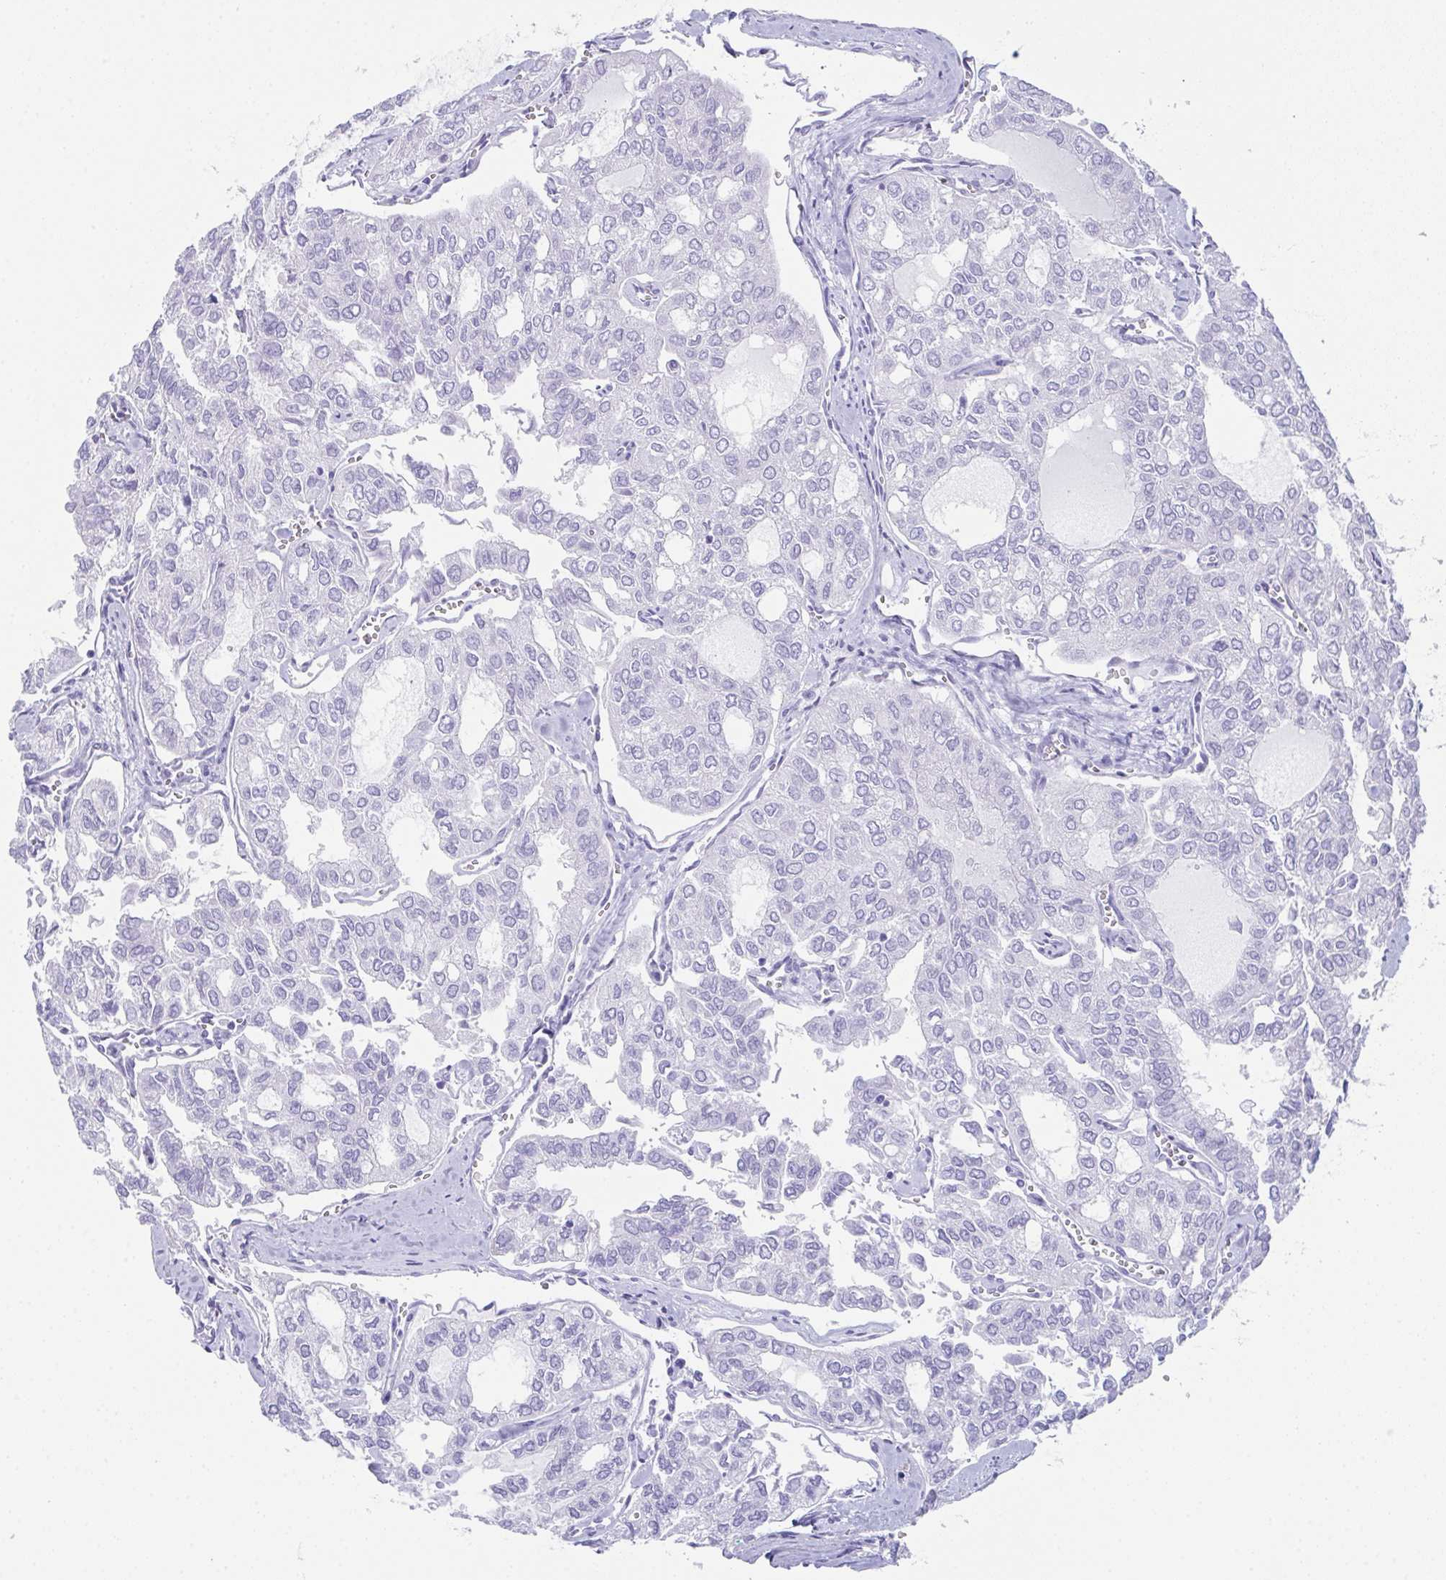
{"staining": {"intensity": "negative", "quantity": "none", "location": "none"}, "tissue": "thyroid cancer", "cell_type": "Tumor cells", "image_type": "cancer", "snomed": [{"axis": "morphology", "description": "Follicular adenoma carcinoma, NOS"}, {"axis": "topography", "description": "Thyroid gland"}], "caption": "A photomicrograph of thyroid cancer (follicular adenoma carcinoma) stained for a protein demonstrates no brown staining in tumor cells.", "gene": "TEX19", "patient": {"sex": "male", "age": 75}}